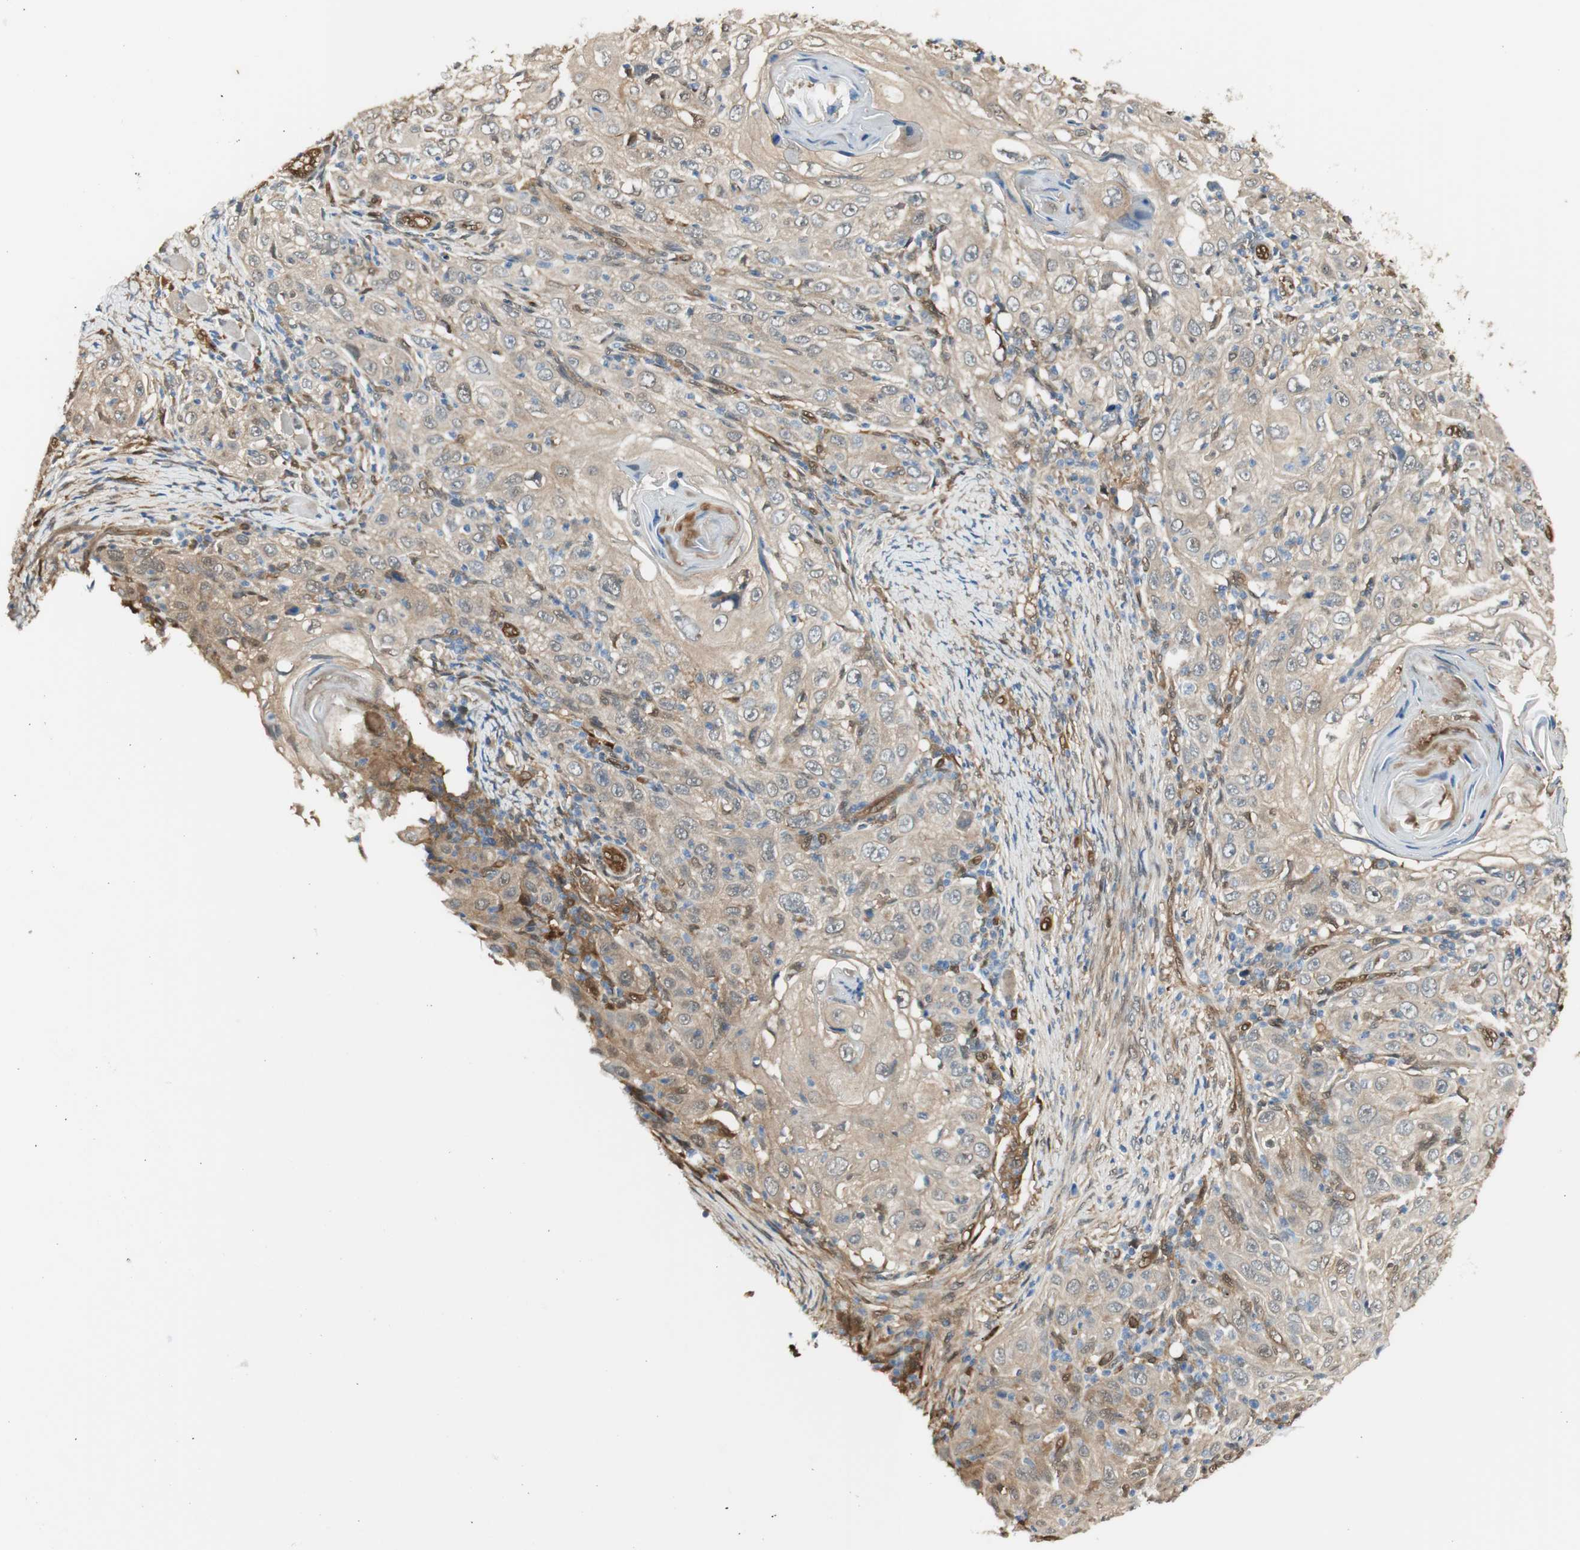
{"staining": {"intensity": "weak", "quantity": ">75%", "location": "cytoplasmic/membranous"}, "tissue": "skin cancer", "cell_type": "Tumor cells", "image_type": "cancer", "snomed": [{"axis": "morphology", "description": "Squamous cell carcinoma, NOS"}, {"axis": "topography", "description": "Skin"}], "caption": "Immunohistochemistry staining of skin squamous cell carcinoma, which exhibits low levels of weak cytoplasmic/membranous positivity in approximately >75% of tumor cells indicating weak cytoplasmic/membranous protein expression. The staining was performed using DAB (brown) for protein detection and nuclei were counterstained in hematoxylin (blue).", "gene": "SERPINB6", "patient": {"sex": "female", "age": 88}}